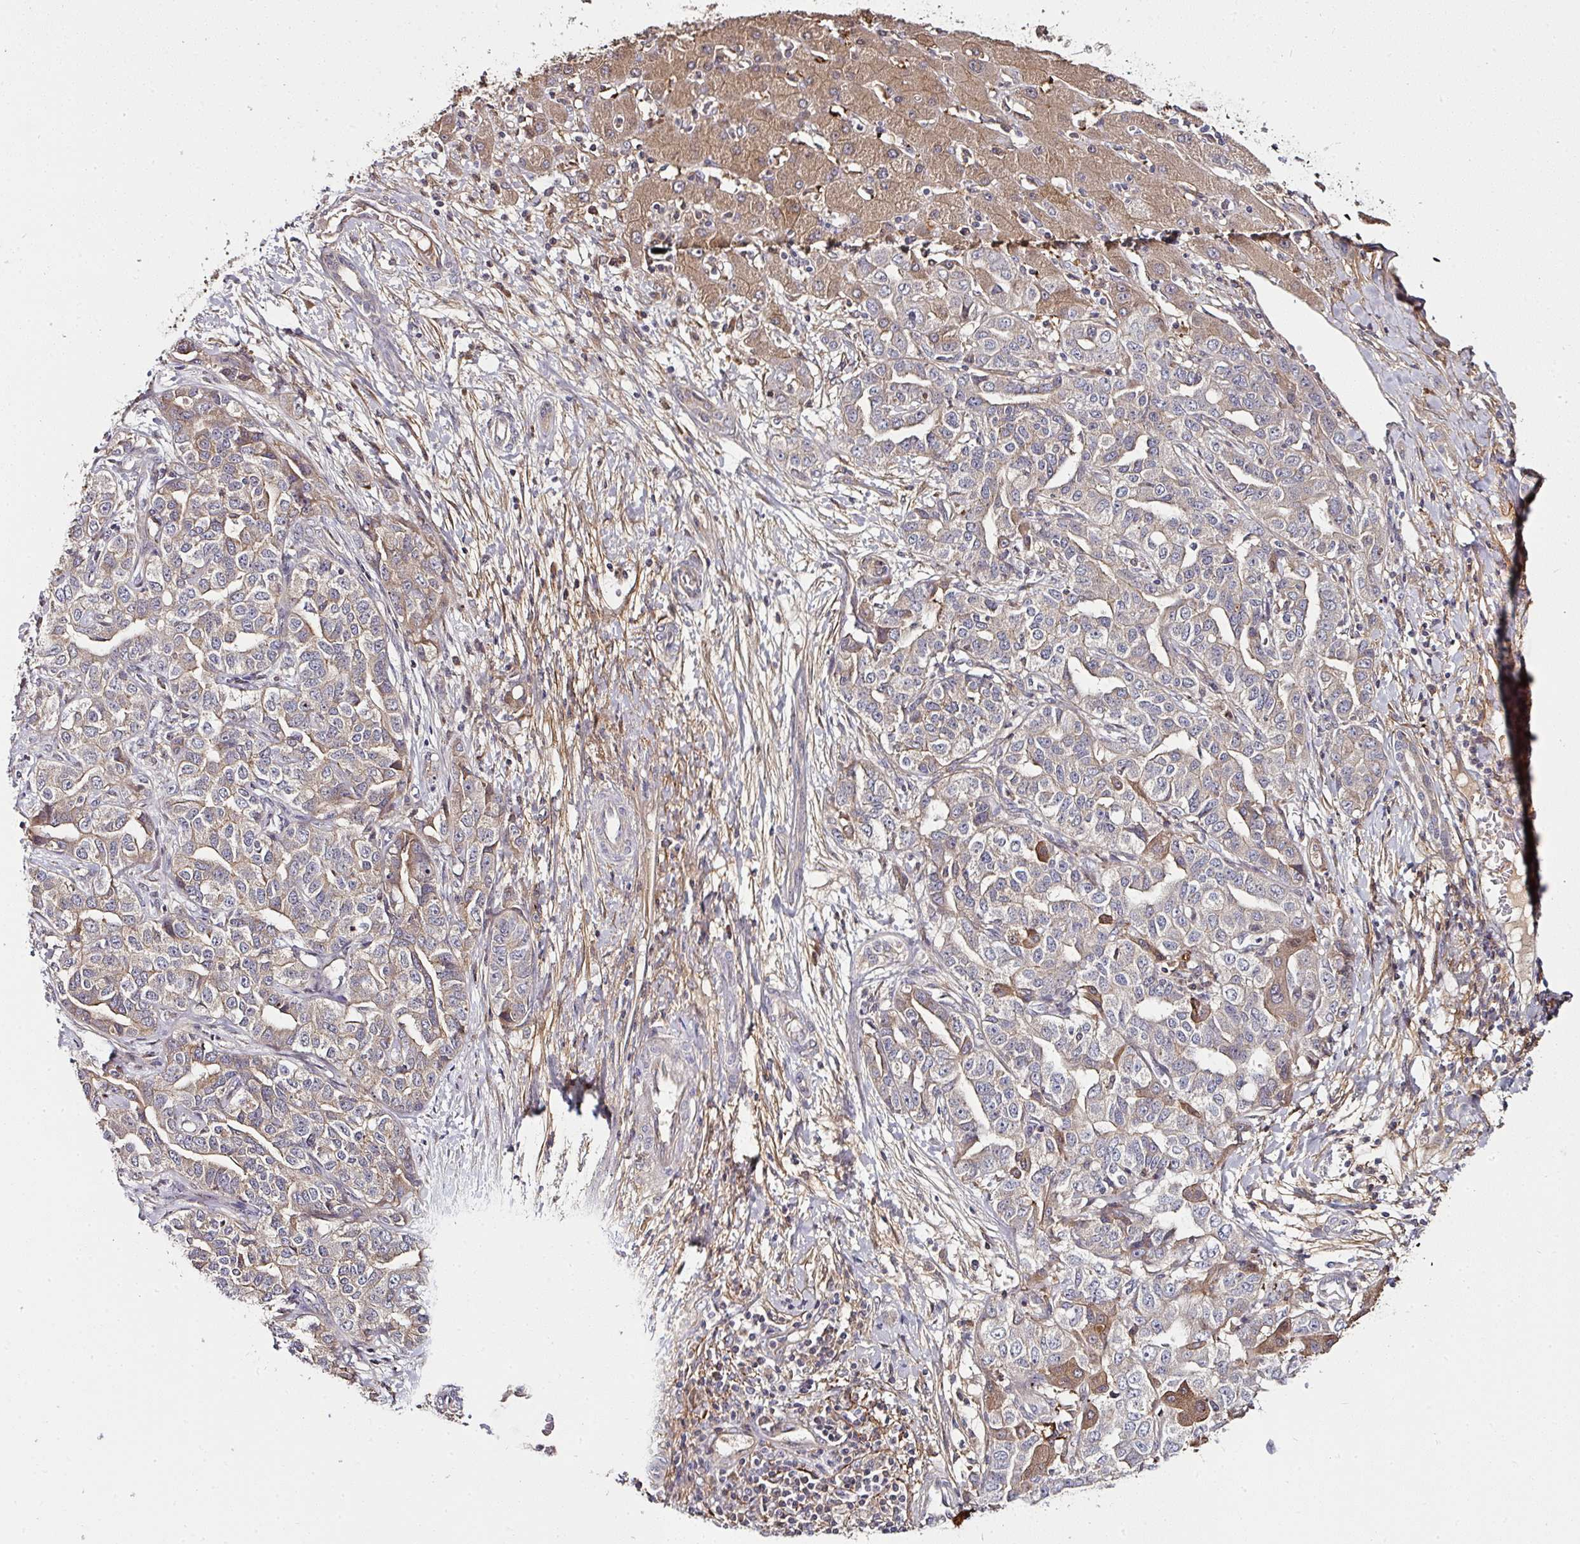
{"staining": {"intensity": "weak", "quantity": "25%-75%", "location": "cytoplasmic/membranous"}, "tissue": "liver cancer", "cell_type": "Tumor cells", "image_type": "cancer", "snomed": [{"axis": "morphology", "description": "Cholangiocarcinoma"}, {"axis": "topography", "description": "Liver"}], "caption": "The histopathology image displays staining of cholangiocarcinoma (liver), revealing weak cytoplasmic/membranous protein staining (brown color) within tumor cells.", "gene": "CTDSP2", "patient": {"sex": "male", "age": 59}}